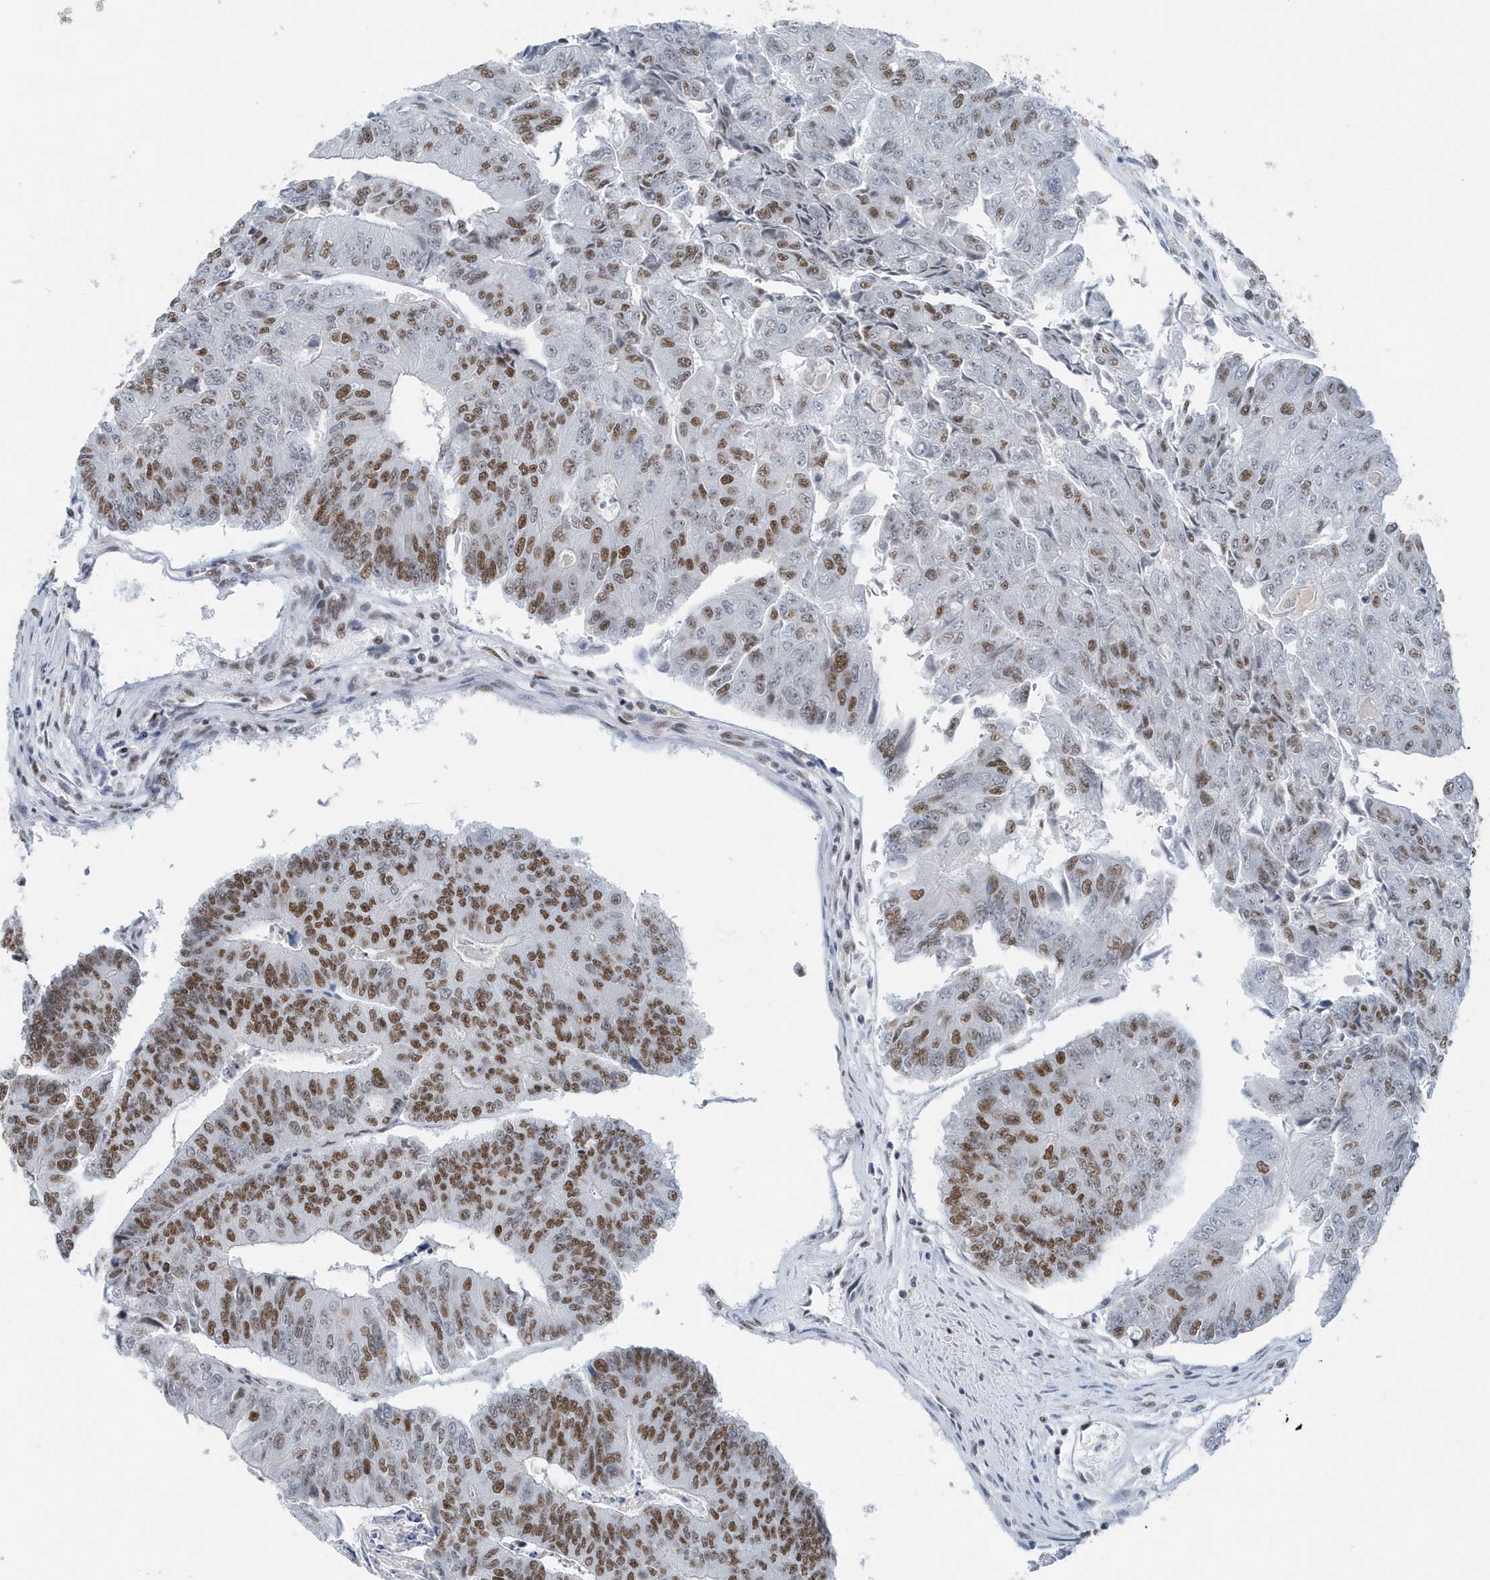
{"staining": {"intensity": "strong", "quantity": ">75%", "location": "nuclear"}, "tissue": "colorectal cancer", "cell_type": "Tumor cells", "image_type": "cancer", "snomed": [{"axis": "morphology", "description": "Adenocarcinoma, NOS"}, {"axis": "topography", "description": "Colon"}], "caption": "Strong nuclear protein staining is identified in about >75% of tumor cells in colorectal adenocarcinoma.", "gene": "FIP1L1", "patient": {"sex": "female", "age": 67}}